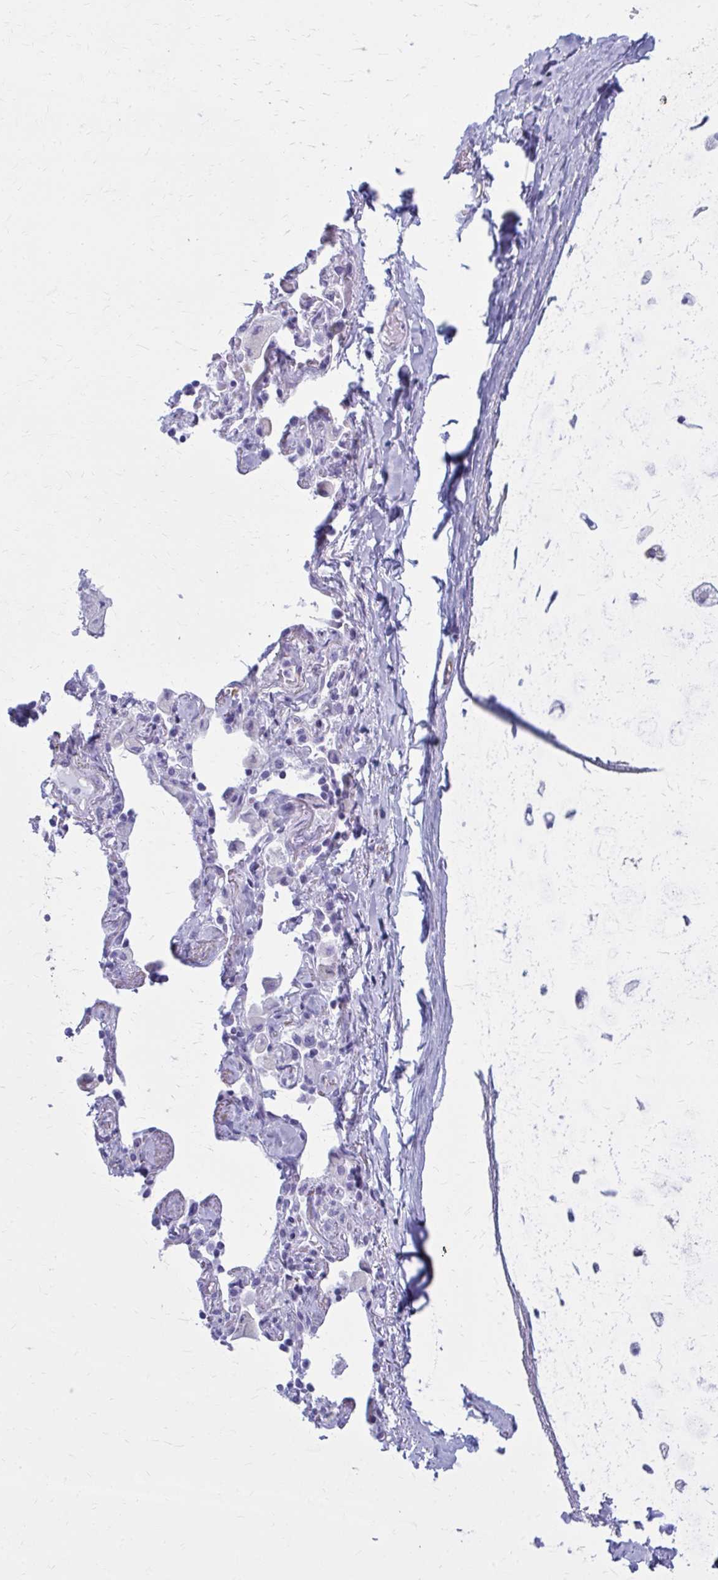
{"staining": {"intensity": "negative", "quantity": "none", "location": "none"}, "tissue": "soft tissue", "cell_type": "Chondrocytes", "image_type": "normal", "snomed": [{"axis": "morphology", "description": "Normal tissue, NOS"}, {"axis": "topography", "description": "Cartilage tissue"}, {"axis": "topography", "description": "Bronchus"}], "caption": "This micrograph is of unremarkable soft tissue stained with immunohistochemistry to label a protein in brown with the nuclei are counter-stained blue. There is no staining in chondrocytes.", "gene": "GFAP", "patient": {"sex": "male", "age": 64}}